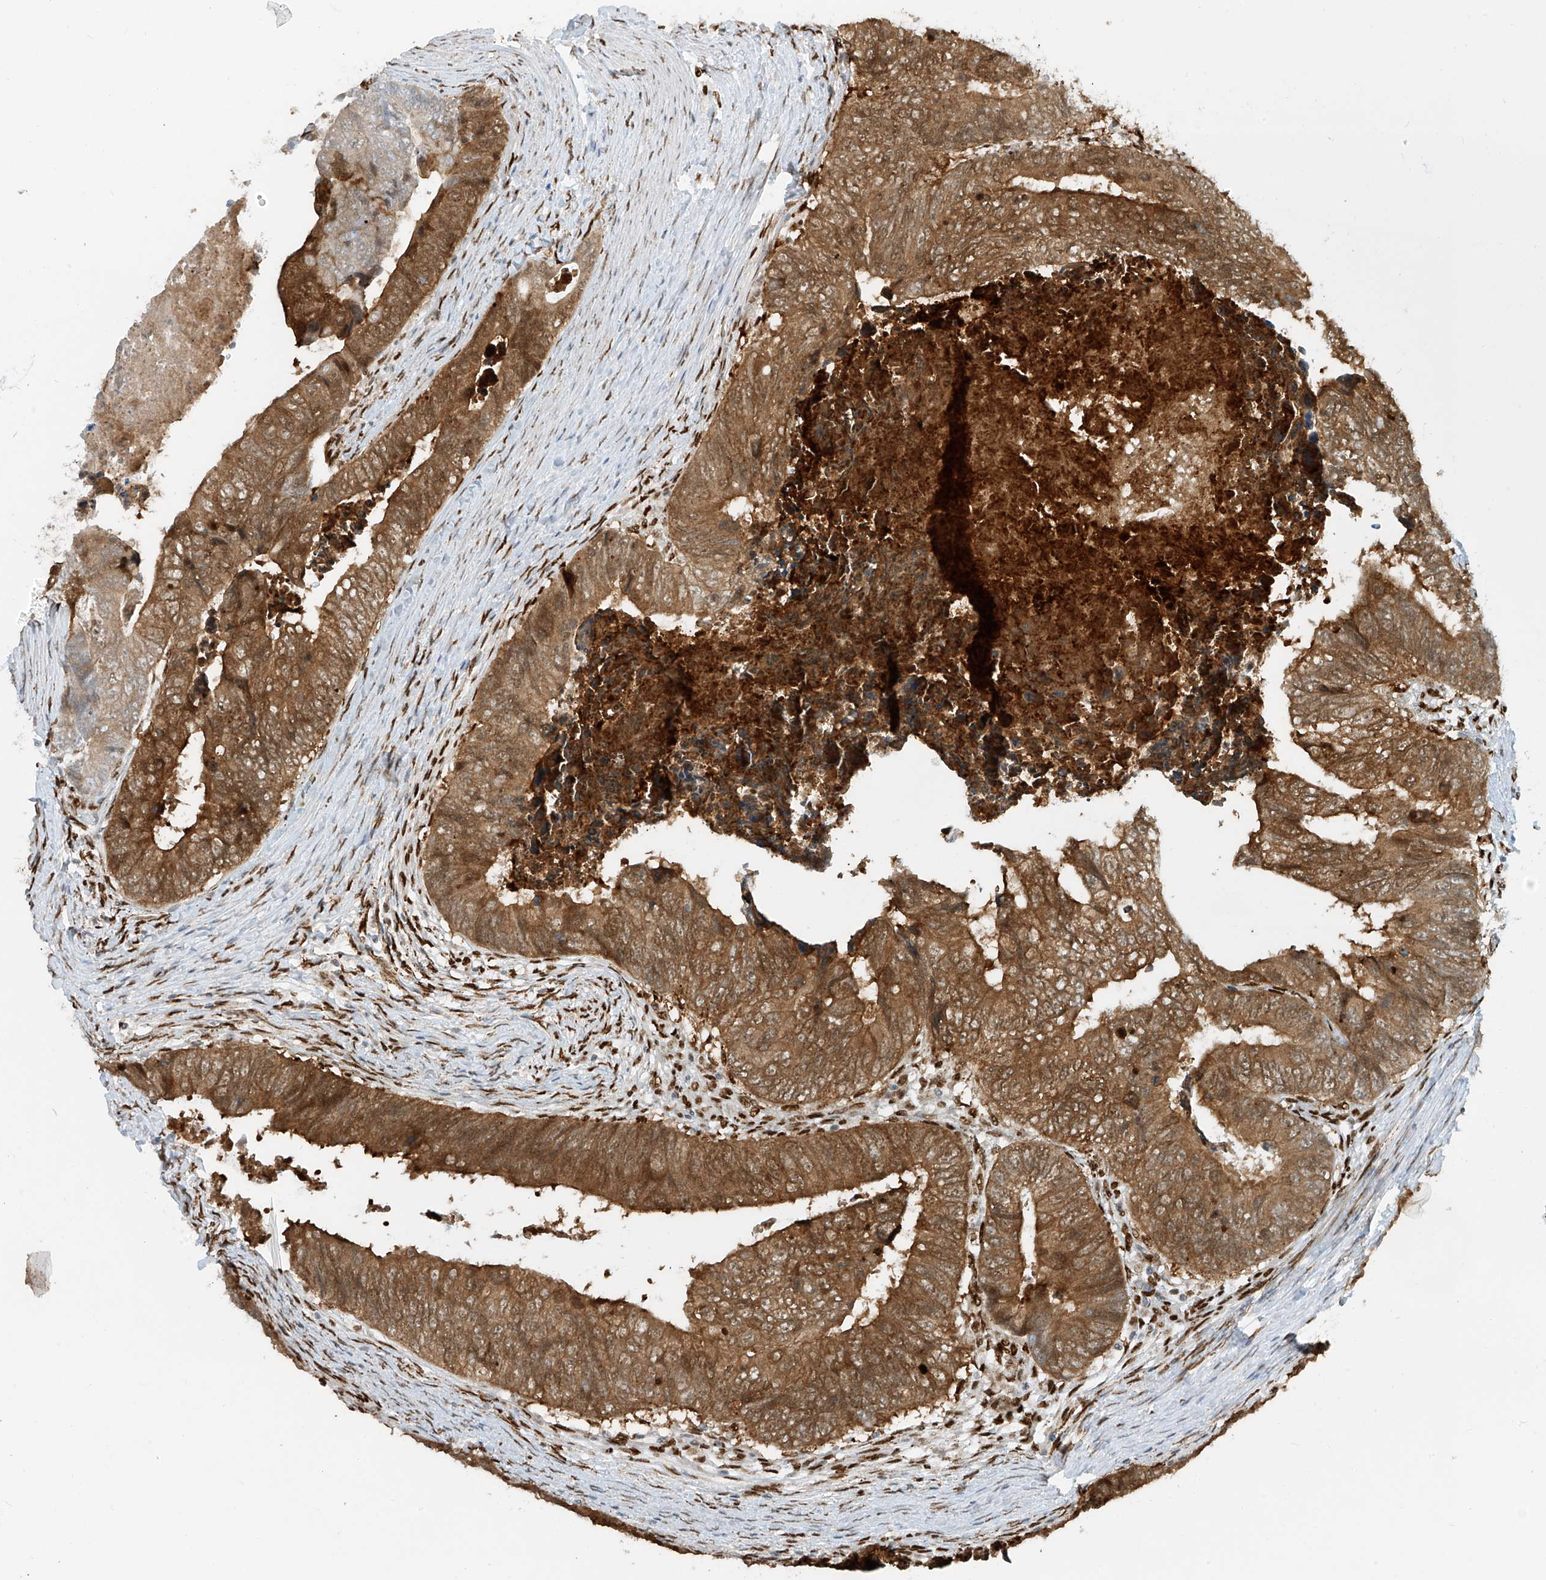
{"staining": {"intensity": "moderate", "quantity": "25%-75%", "location": "cytoplasmic/membranous"}, "tissue": "colorectal cancer", "cell_type": "Tumor cells", "image_type": "cancer", "snomed": [{"axis": "morphology", "description": "Adenocarcinoma, NOS"}, {"axis": "topography", "description": "Colon"}], "caption": "This photomicrograph exhibits immunohistochemistry (IHC) staining of adenocarcinoma (colorectal), with medium moderate cytoplasmic/membranous positivity in about 25%-75% of tumor cells.", "gene": "PM20D2", "patient": {"sex": "female", "age": 67}}